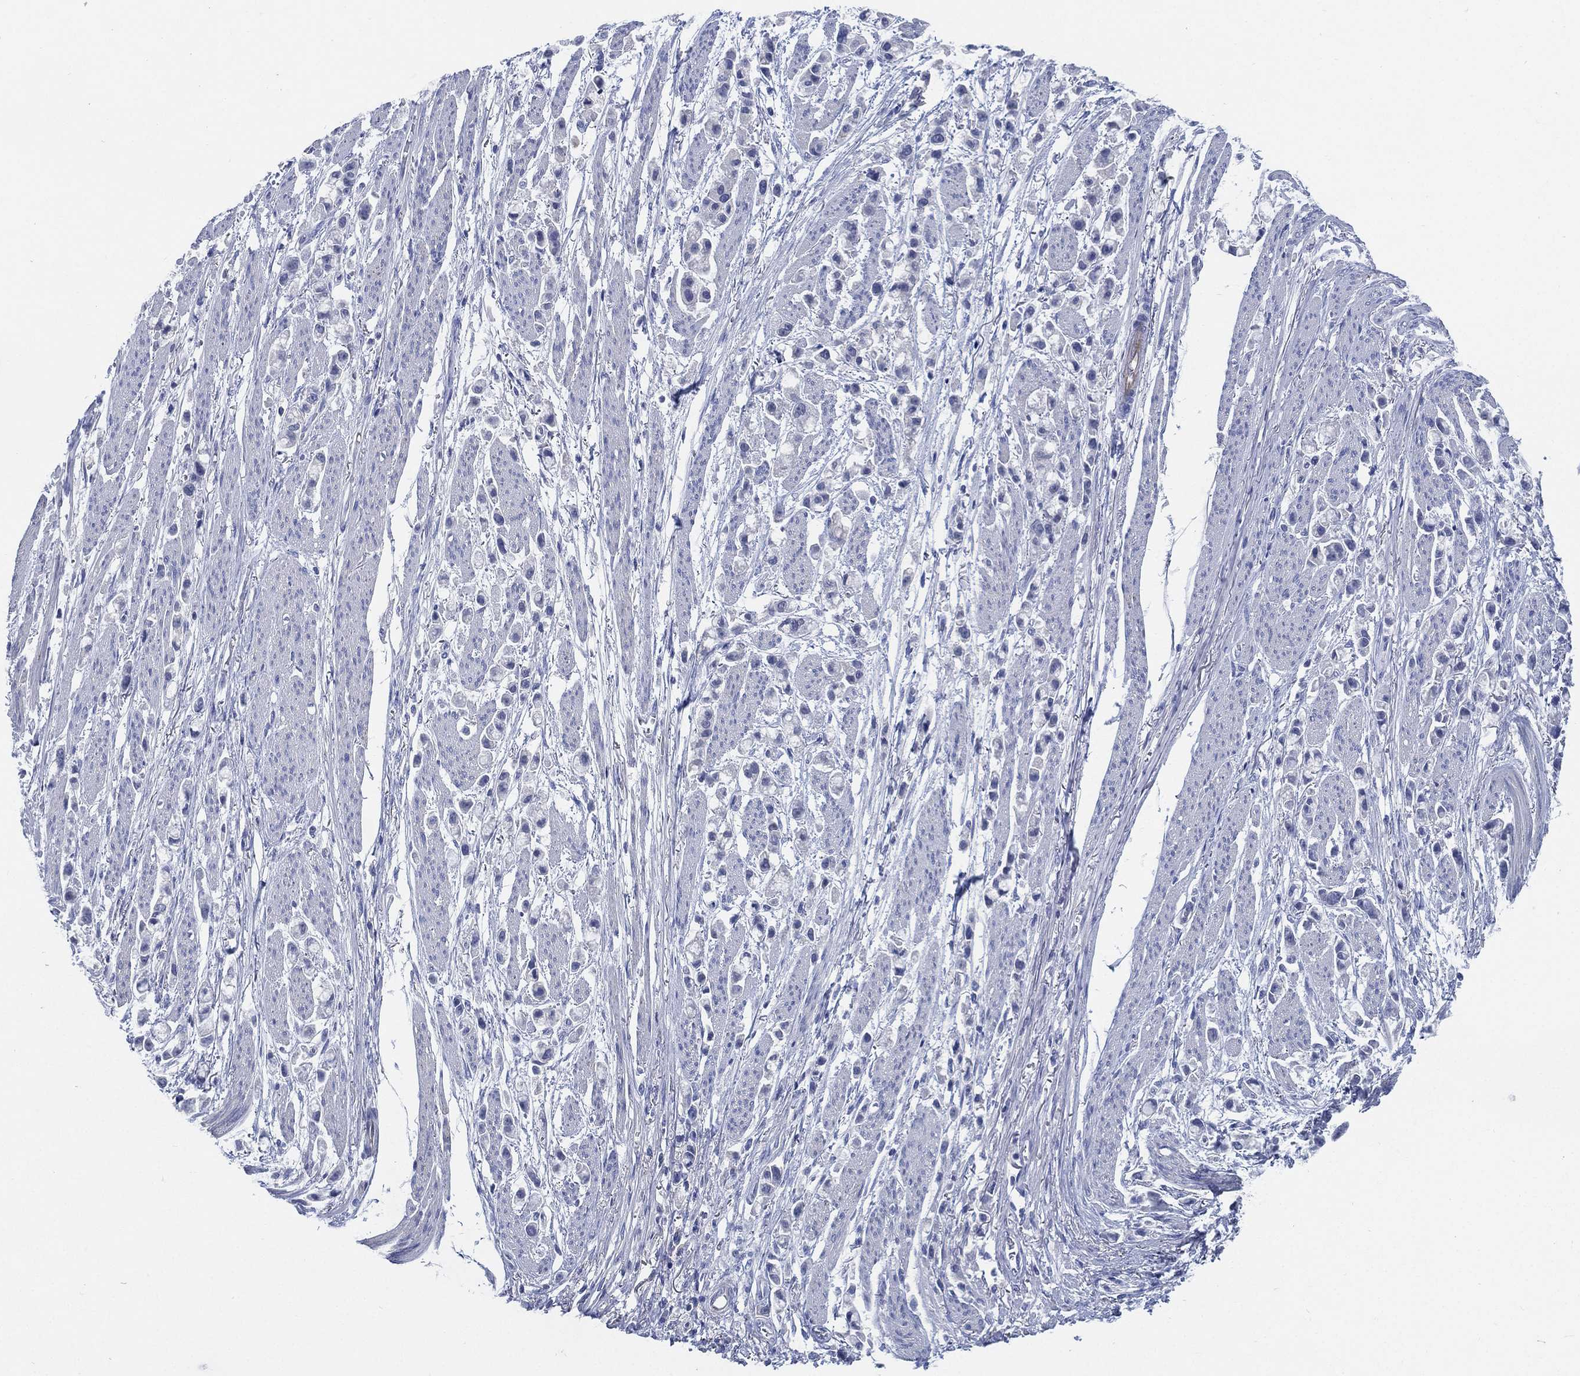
{"staining": {"intensity": "negative", "quantity": "none", "location": "none"}, "tissue": "stomach cancer", "cell_type": "Tumor cells", "image_type": "cancer", "snomed": [{"axis": "morphology", "description": "Adenocarcinoma, NOS"}, {"axis": "topography", "description": "Stomach"}], "caption": "The IHC image has no significant expression in tumor cells of stomach adenocarcinoma tissue. (DAB (3,3'-diaminobenzidine) immunohistochemistry with hematoxylin counter stain).", "gene": "C5orf46", "patient": {"sex": "female", "age": 81}}